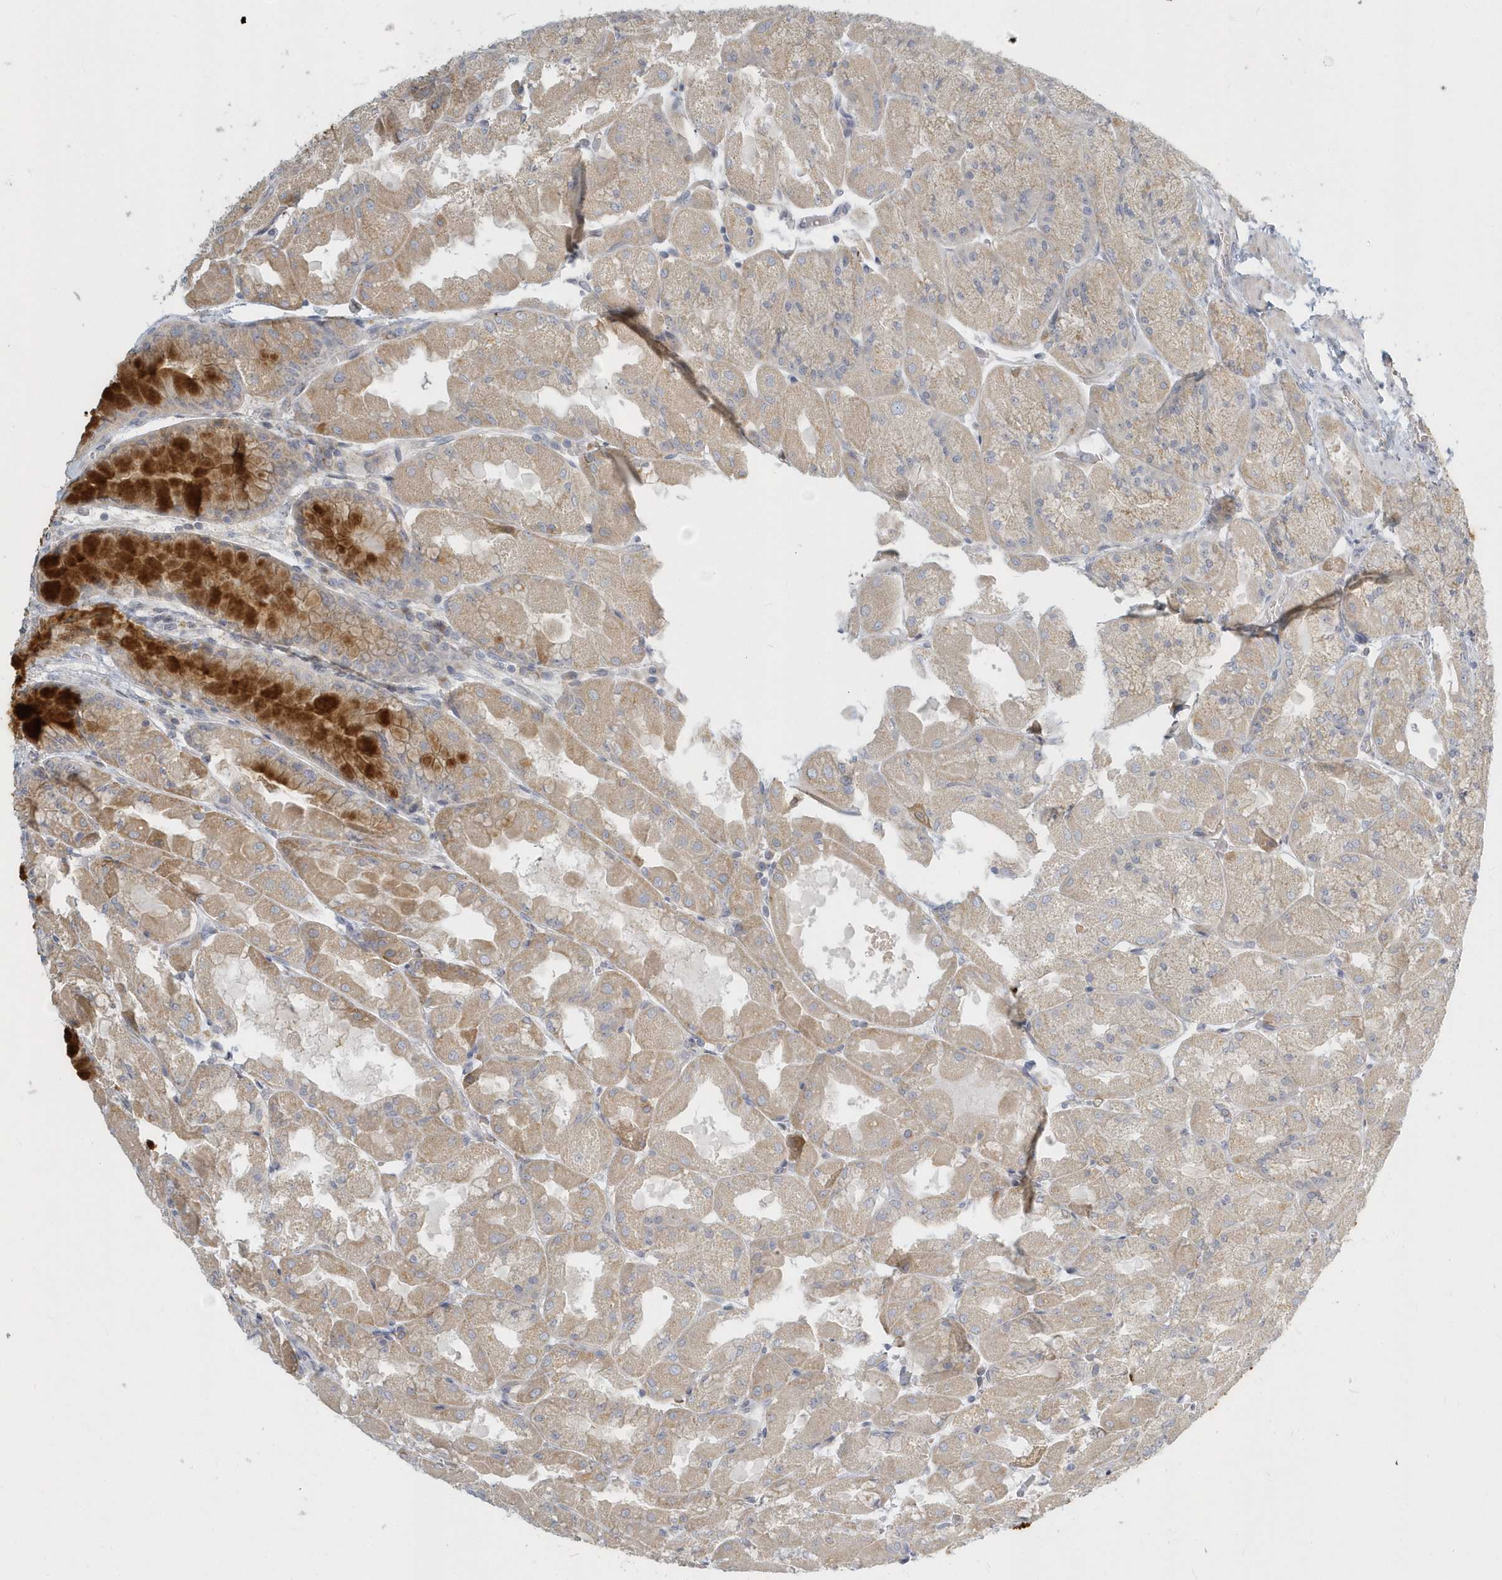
{"staining": {"intensity": "strong", "quantity": "25%-75%", "location": "cytoplasmic/membranous"}, "tissue": "stomach", "cell_type": "Glandular cells", "image_type": "normal", "snomed": [{"axis": "morphology", "description": "Normal tissue, NOS"}, {"axis": "topography", "description": "Stomach"}], "caption": "Immunohistochemical staining of benign stomach shows strong cytoplasmic/membranous protein positivity in approximately 25%-75% of glandular cells. (IHC, brightfield microscopy, high magnification).", "gene": "NAPB", "patient": {"sex": "female", "age": 61}}